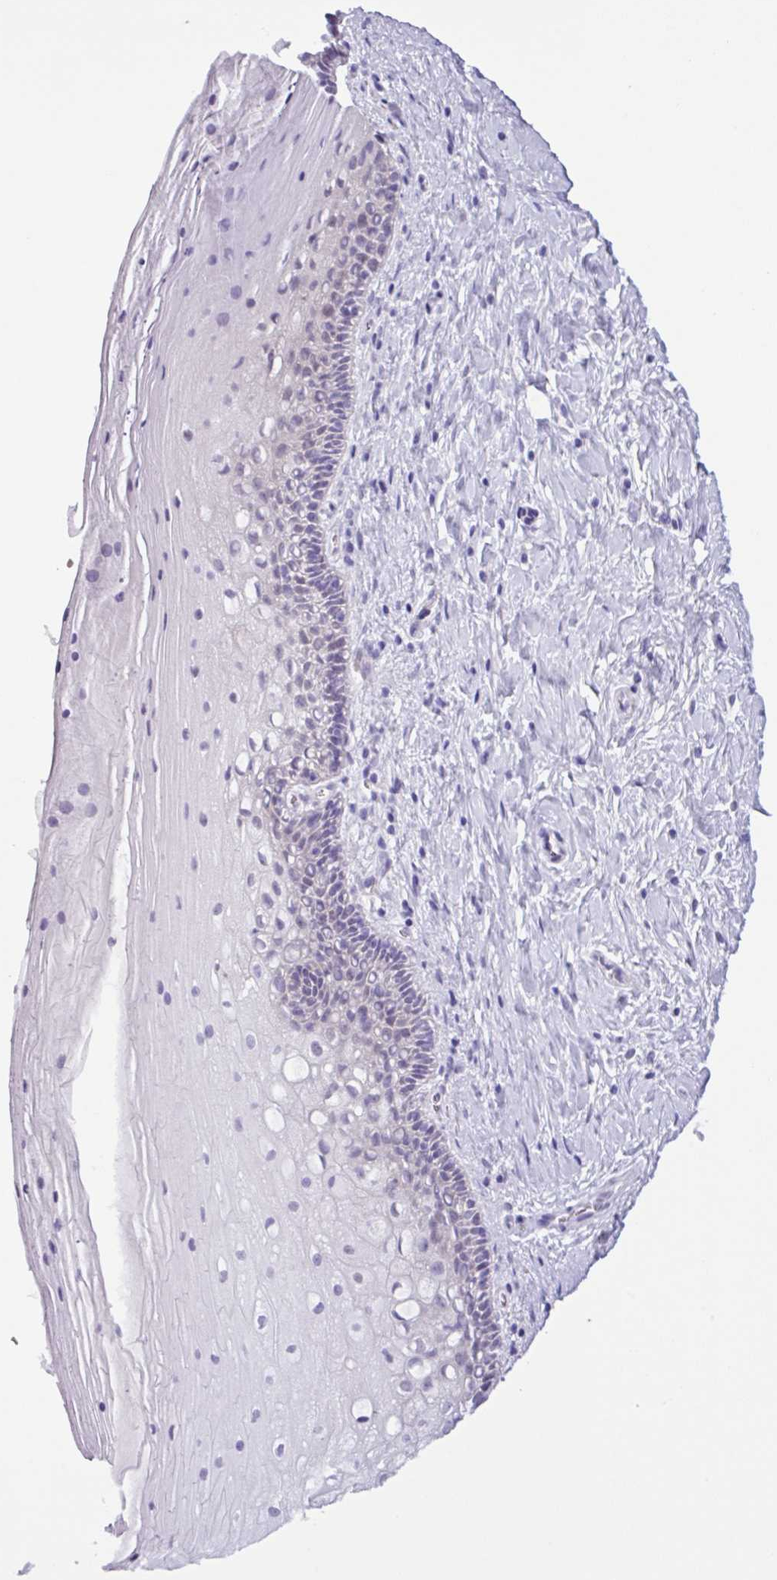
{"staining": {"intensity": "weak", "quantity": "<25%", "location": "nuclear"}, "tissue": "cervix", "cell_type": "Glandular cells", "image_type": "normal", "snomed": [{"axis": "morphology", "description": "Normal tissue, NOS"}, {"axis": "topography", "description": "Cervix"}], "caption": "Immunohistochemistry histopathology image of benign human cervix stained for a protein (brown), which displays no staining in glandular cells.", "gene": "TONSL", "patient": {"sex": "female", "age": 36}}